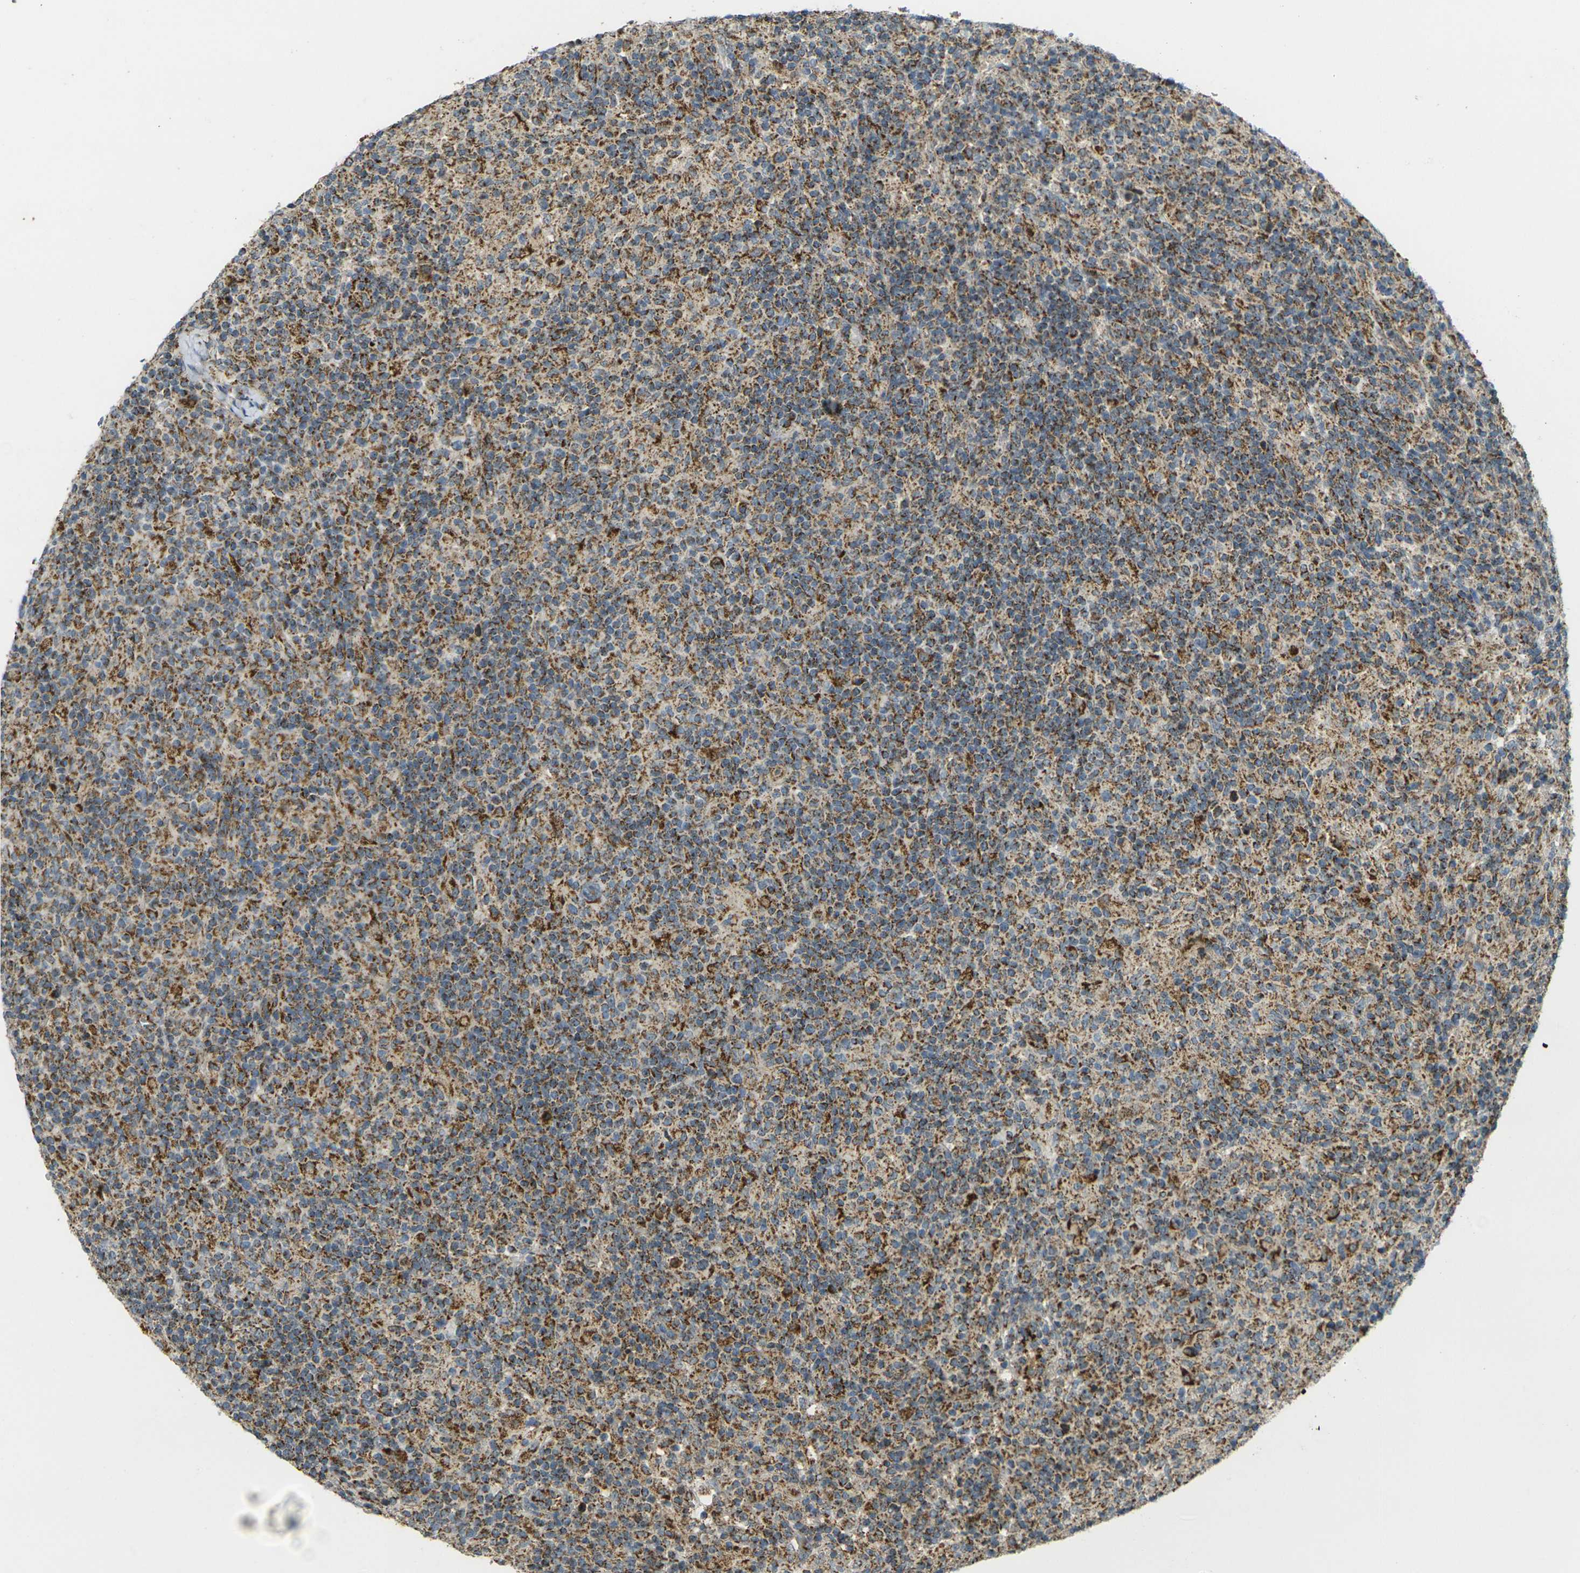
{"staining": {"intensity": "moderate", "quantity": ">75%", "location": "cytoplasmic/membranous"}, "tissue": "lymphoma", "cell_type": "Tumor cells", "image_type": "cancer", "snomed": [{"axis": "morphology", "description": "Hodgkin's disease, NOS"}, {"axis": "topography", "description": "Lymph node"}], "caption": "A micrograph of human lymphoma stained for a protein shows moderate cytoplasmic/membranous brown staining in tumor cells.", "gene": "IGF1R", "patient": {"sex": "male", "age": 70}}